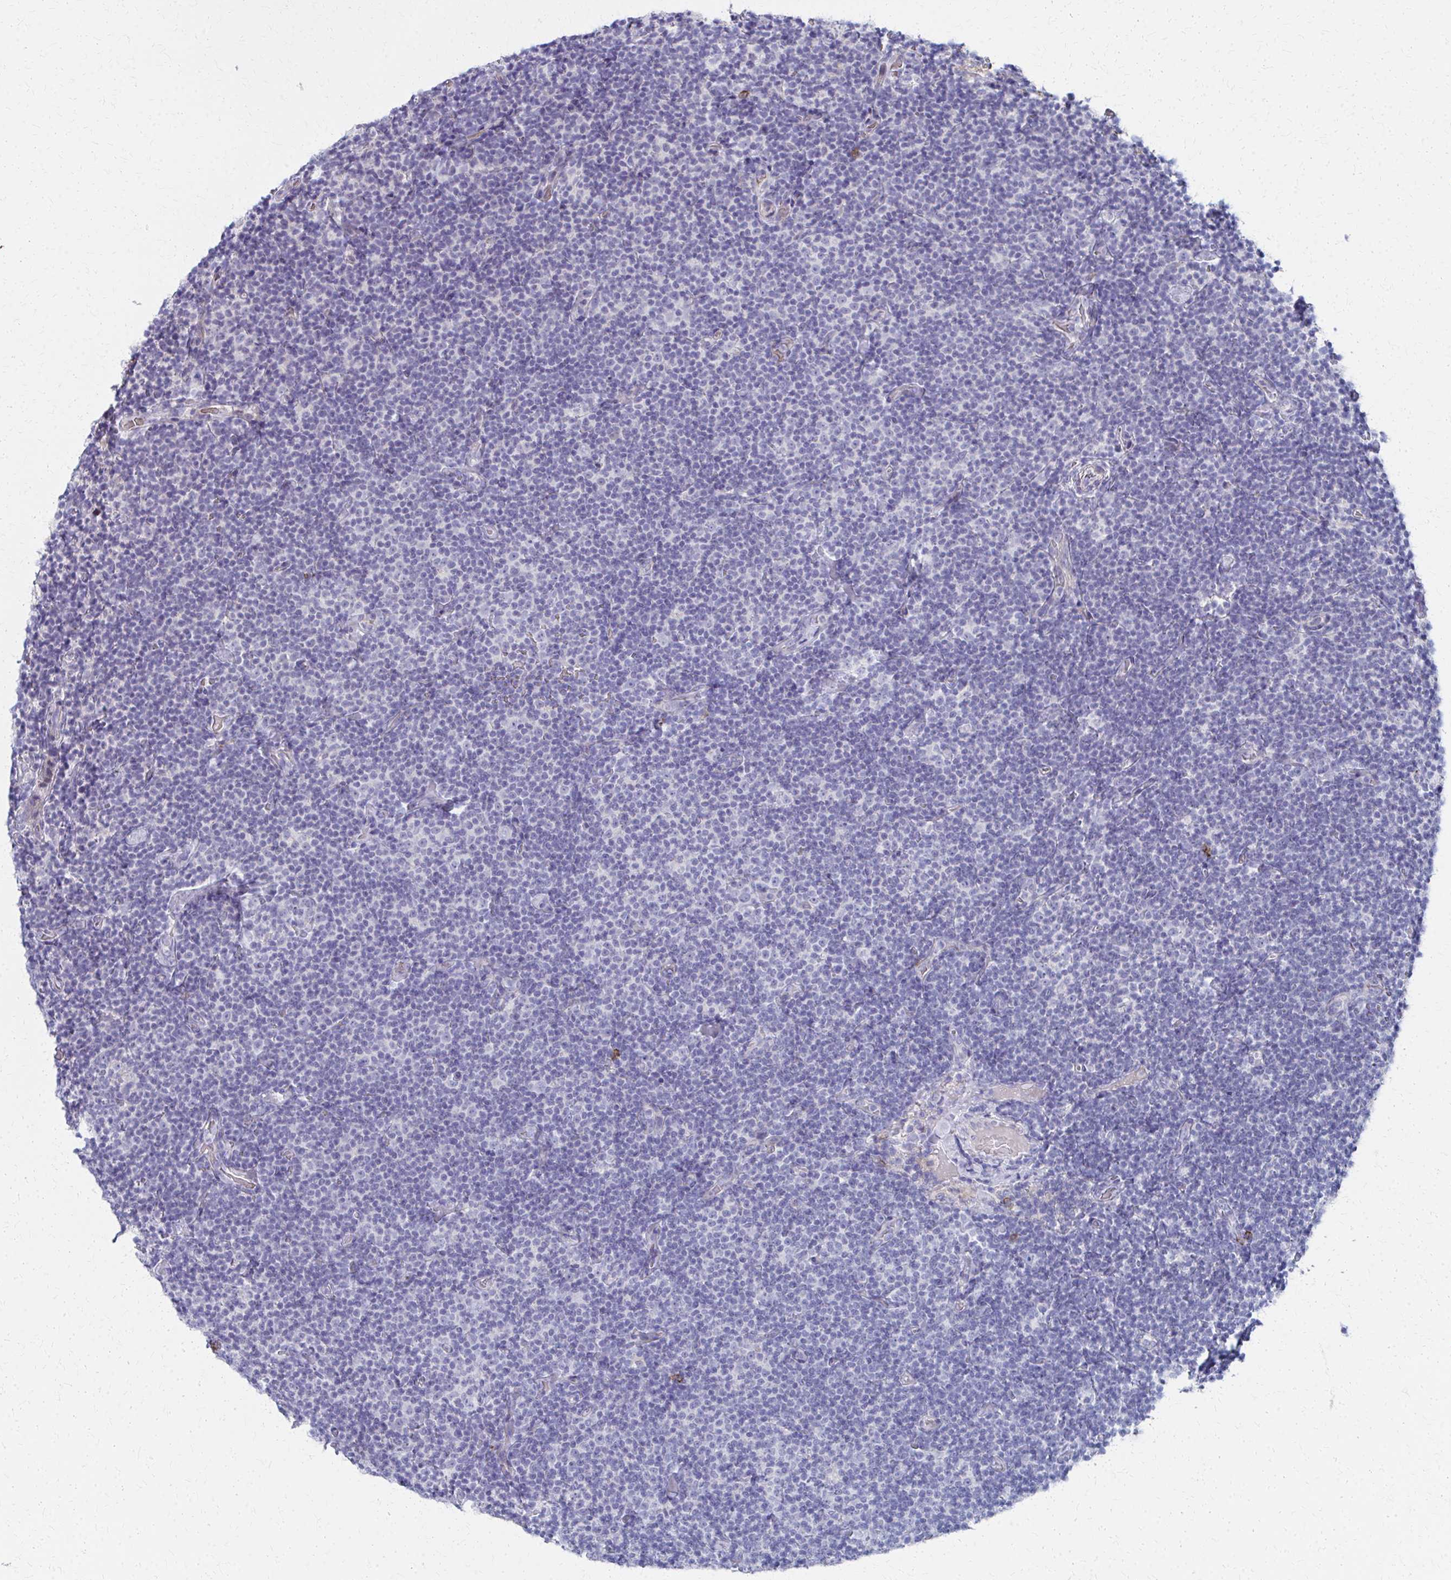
{"staining": {"intensity": "negative", "quantity": "none", "location": "none"}, "tissue": "lymphoma", "cell_type": "Tumor cells", "image_type": "cancer", "snomed": [{"axis": "morphology", "description": "Malignant lymphoma, non-Hodgkin's type, Low grade"}, {"axis": "topography", "description": "Lymph node"}], "caption": "High power microscopy histopathology image of an IHC histopathology image of lymphoma, revealing no significant positivity in tumor cells.", "gene": "MS4A2", "patient": {"sex": "male", "age": 81}}